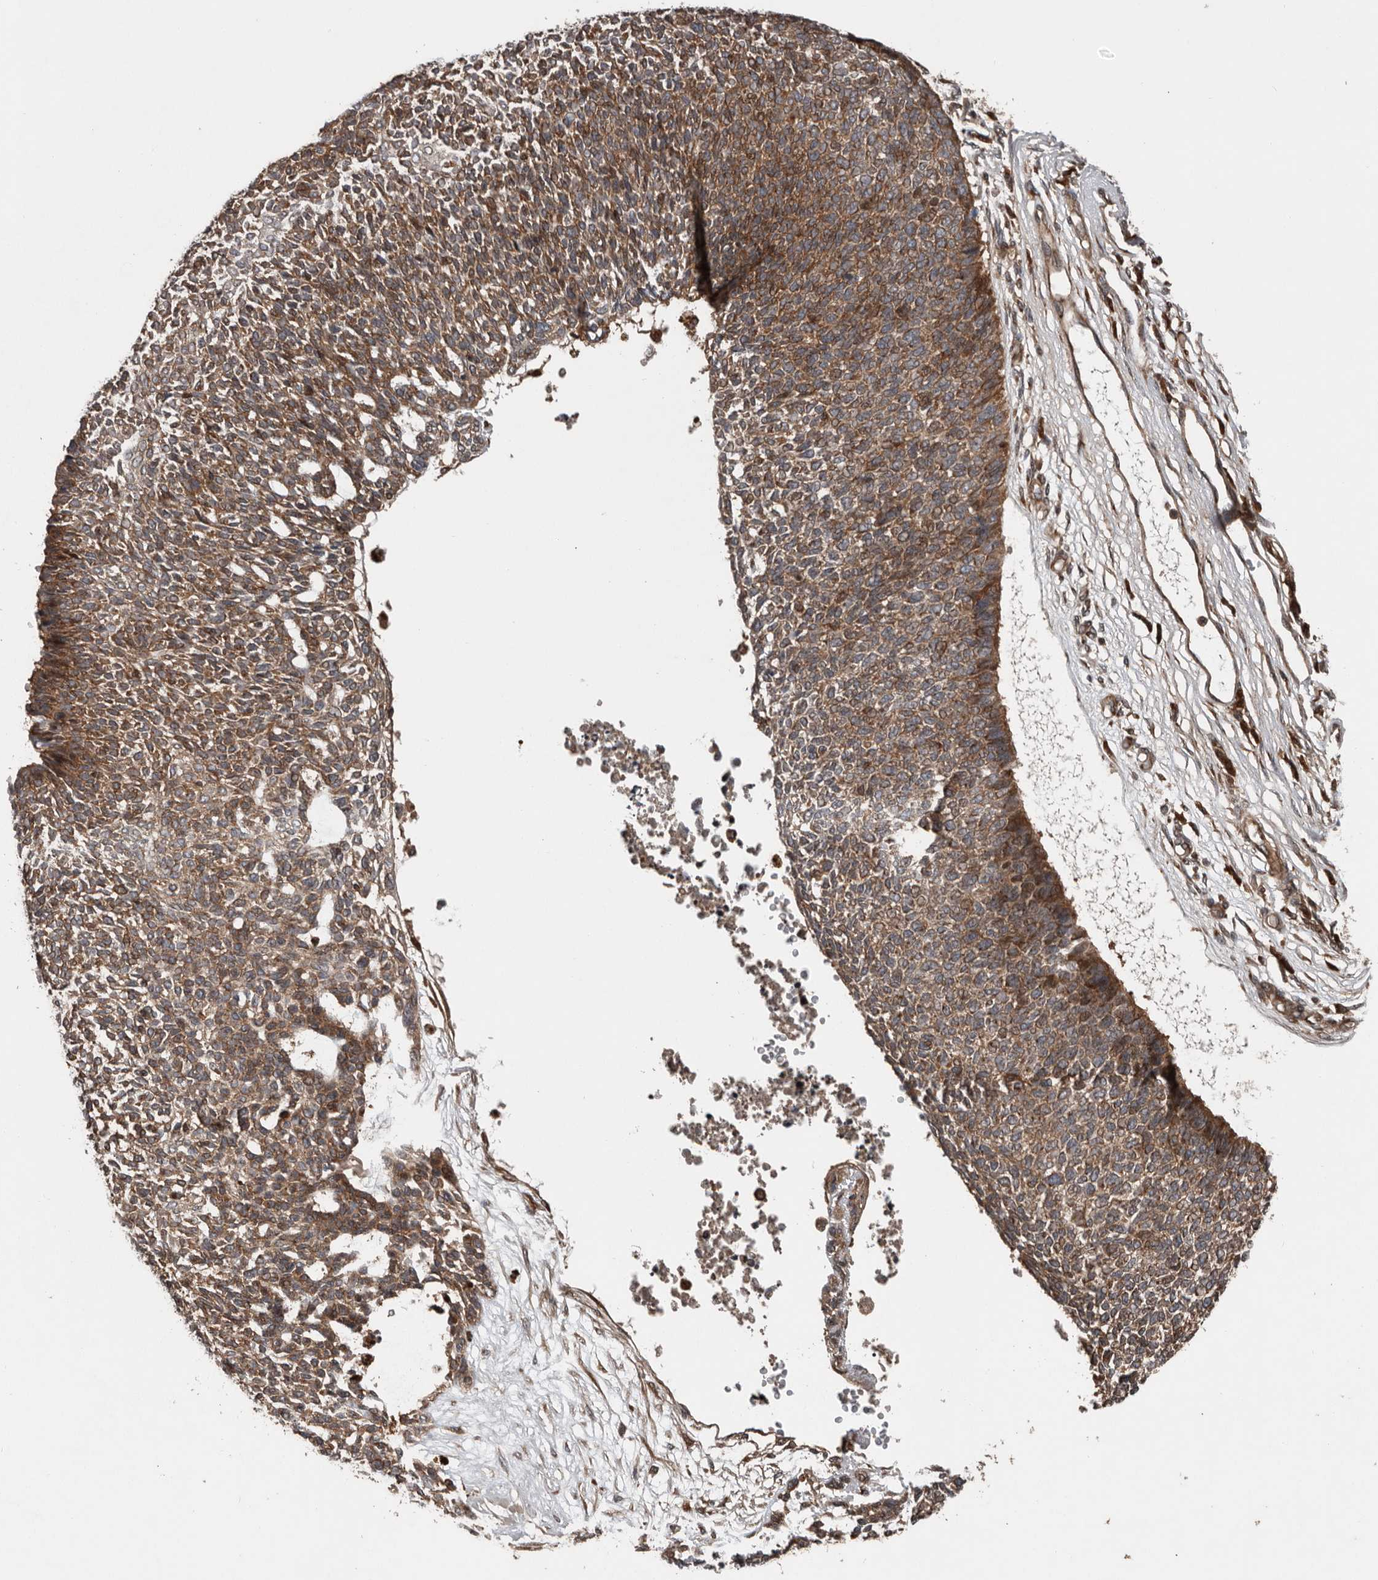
{"staining": {"intensity": "moderate", "quantity": ">75%", "location": "cytoplasmic/membranous"}, "tissue": "skin cancer", "cell_type": "Tumor cells", "image_type": "cancer", "snomed": [{"axis": "morphology", "description": "Basal cell carcinoma"}, {"axis": "topography", "description": "Skin"}], "caption": "Brown immunohistochemical staining in human skin basal cell carcinoma shows moderate cytoplasmic/membranous expression in about >75% of tumor cells. Nuclei are stained in blue.", "gene": "CCDC190", "patient": {"sex": "female", "age": 84}}